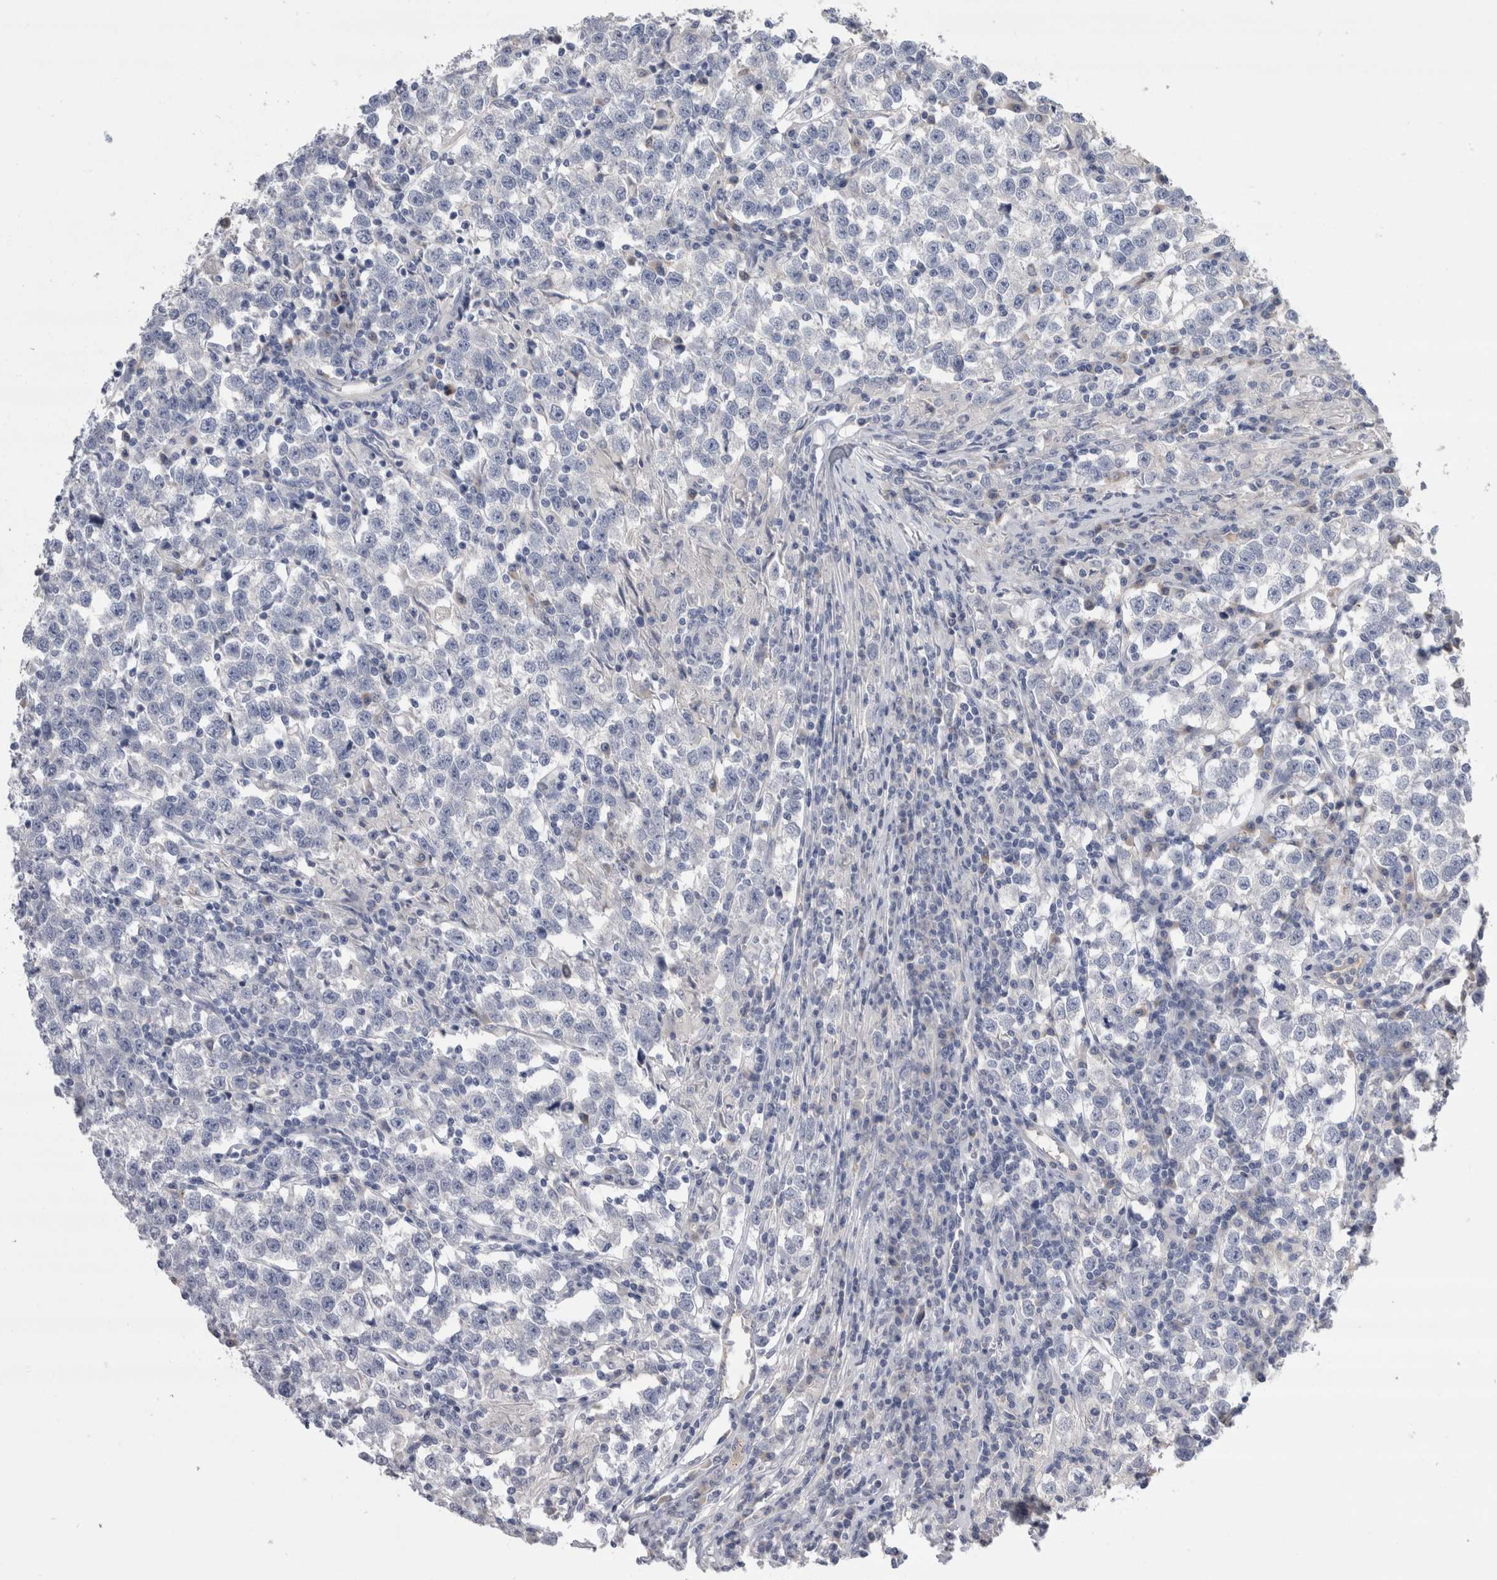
{"staining": {"intensity": "negative", "quantity": "none", "location": "none"}, "tissue": "testis cancer", "cell_type": "Tumor cells", "image_type": "cancer", "snomed": [{"axis": "morphology", "description": "Normal tissue, NOS"}, {"axis": "morphology", "description": "Seminoma, NOS"}, {"axis": "topography", "description": "Testis"}], "caption": "The histopathology image reveals no staining of tumor cells in testis seminoma.", "gene": "REG1A", "patient": {"sex": "male", "age": 43}}